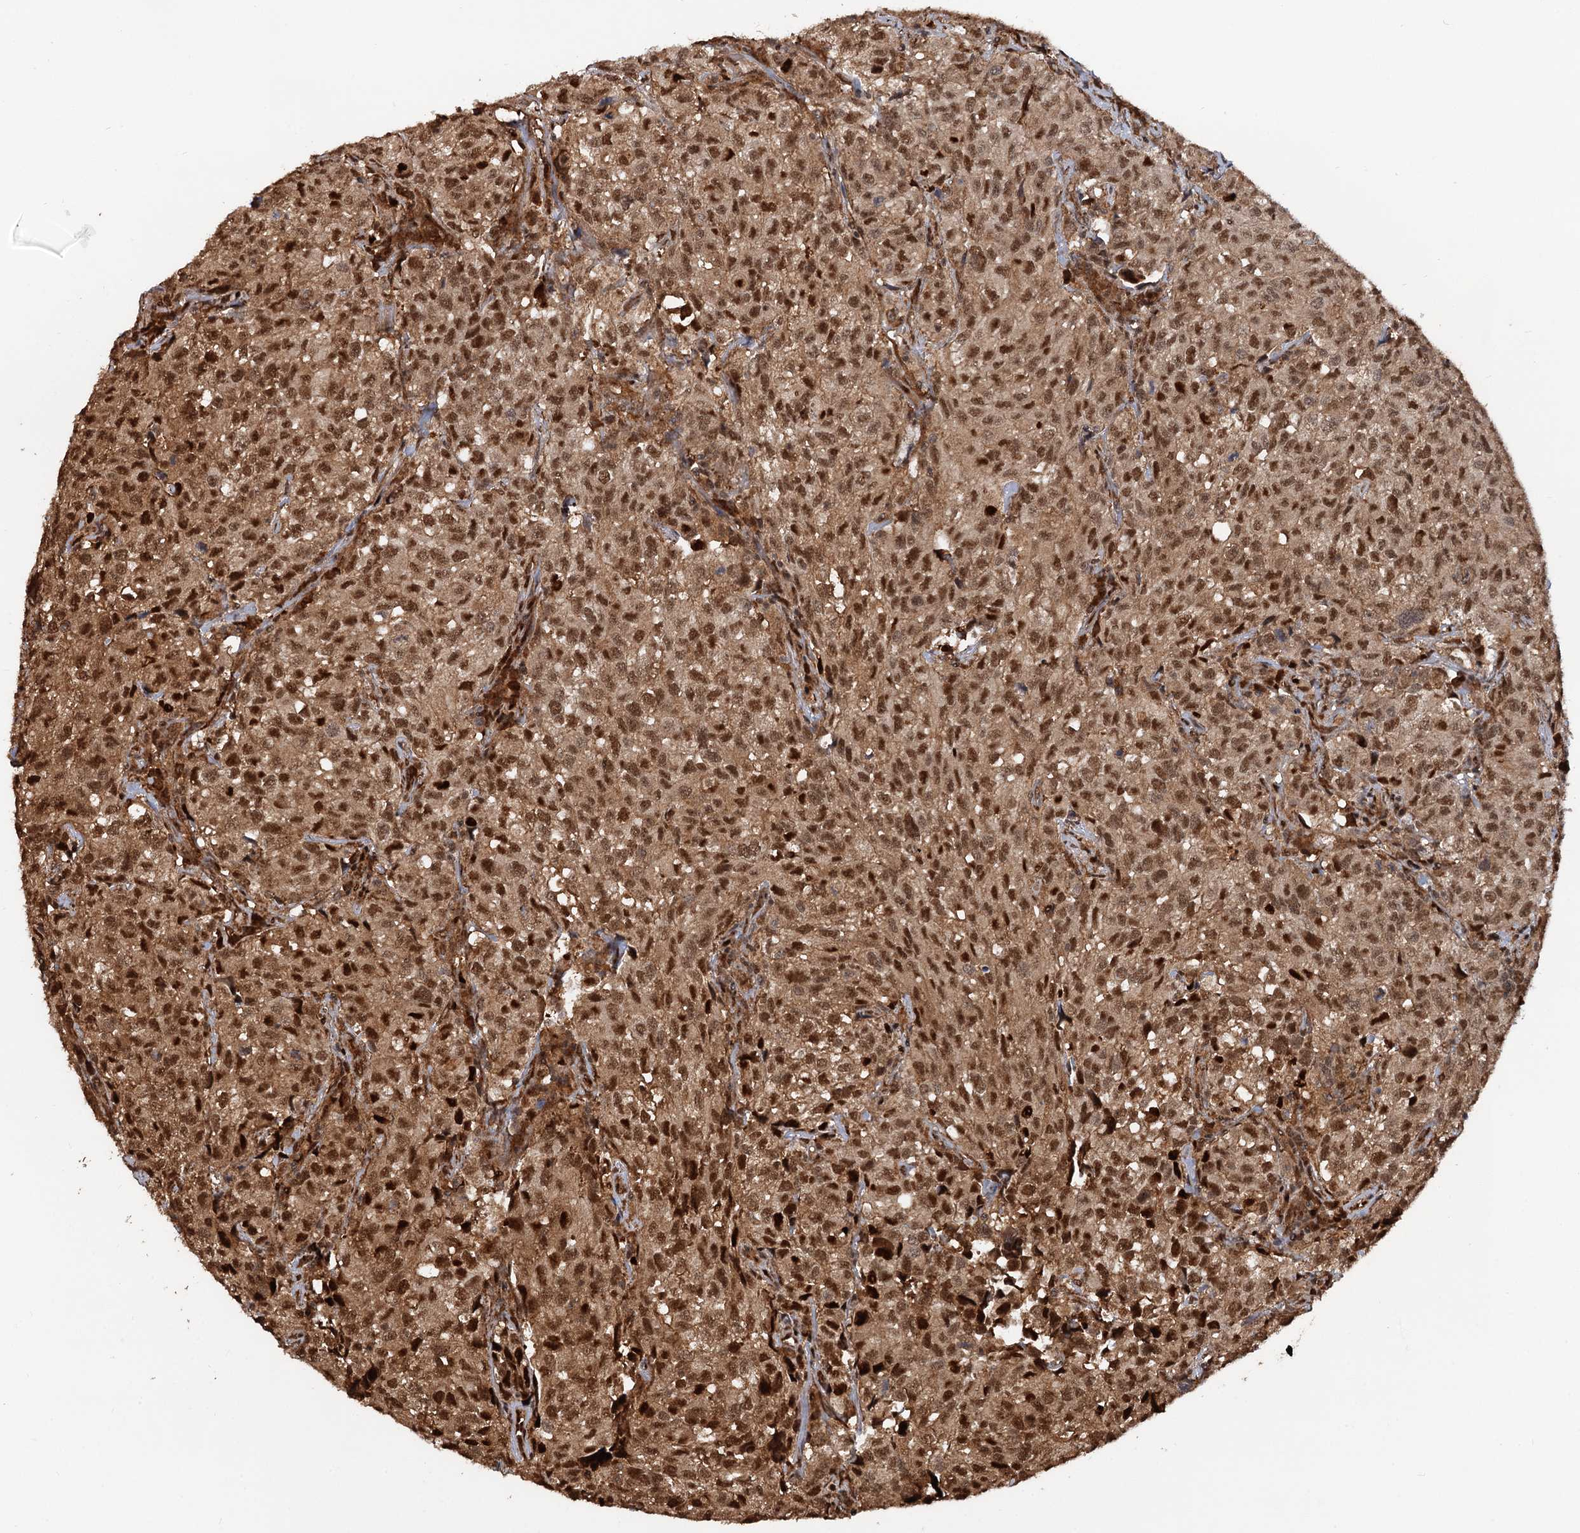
{"staining": {"intensity": "strong", "quantity": ">75%", "location": "cytoplasmic/membranous,nuclear"}, "tissue": "urothelial cancer", "cell_type": "Tumor cells", "image_type": "cancer", "snomed": [{"axis": "morphology", "description": "Urothelial carcinoma, High grade"}, {"axis": "topography", "description": "Urinary bladder"}], "caption": "A high-resolution histopathology image shows IHC staining of urothelial cancer, which reveals strong cytoplasmic/membranous and nuclear staining in approximately >75% of tumor cells. (Stains: DAB (3,3'-diaminobenzidine) in brown, nuclei in blue, Microscopy: brightfield microscopy at high magnification).", "gene": "SNRNP25", "patient": {"sex": "female", "age": 75}}